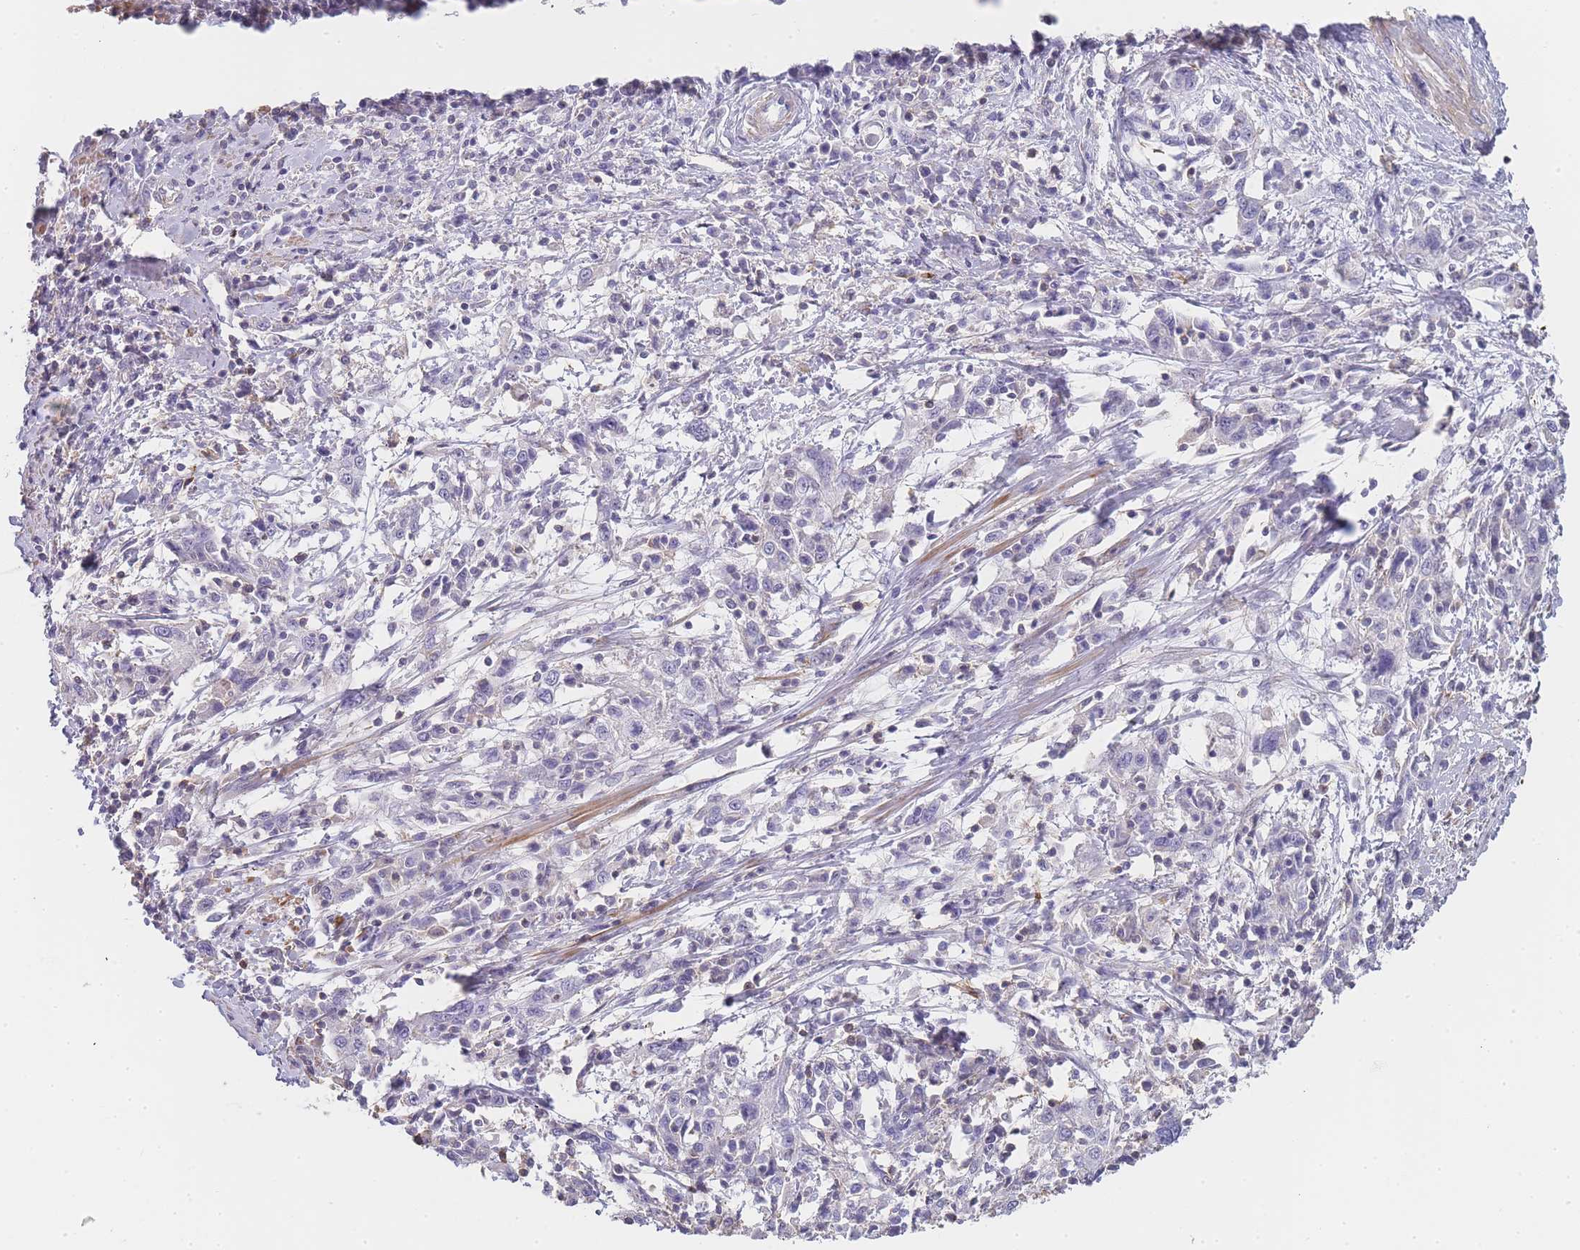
{"staining": {"intensity": "negative", "quantity": "none", "location": "none"}, "tissue": "cervical cancer", "cell_type": "Tumor cells", "image_type": "cancer", "snomed": [{"axis": "morphology", "description": "Squamous cell carcinoma, NOS"}, {"axis": "topography", "description": "Cervix"}], "caption": "DAB (3,3'-diaminobenzidine) immunohistochemical staining of human cervical cancer (squamous cell carcinoma) demonstrates no significant staining in tumor cells.", "gene": "NOP14", "patient": {"sex": "female", "age": 46}}